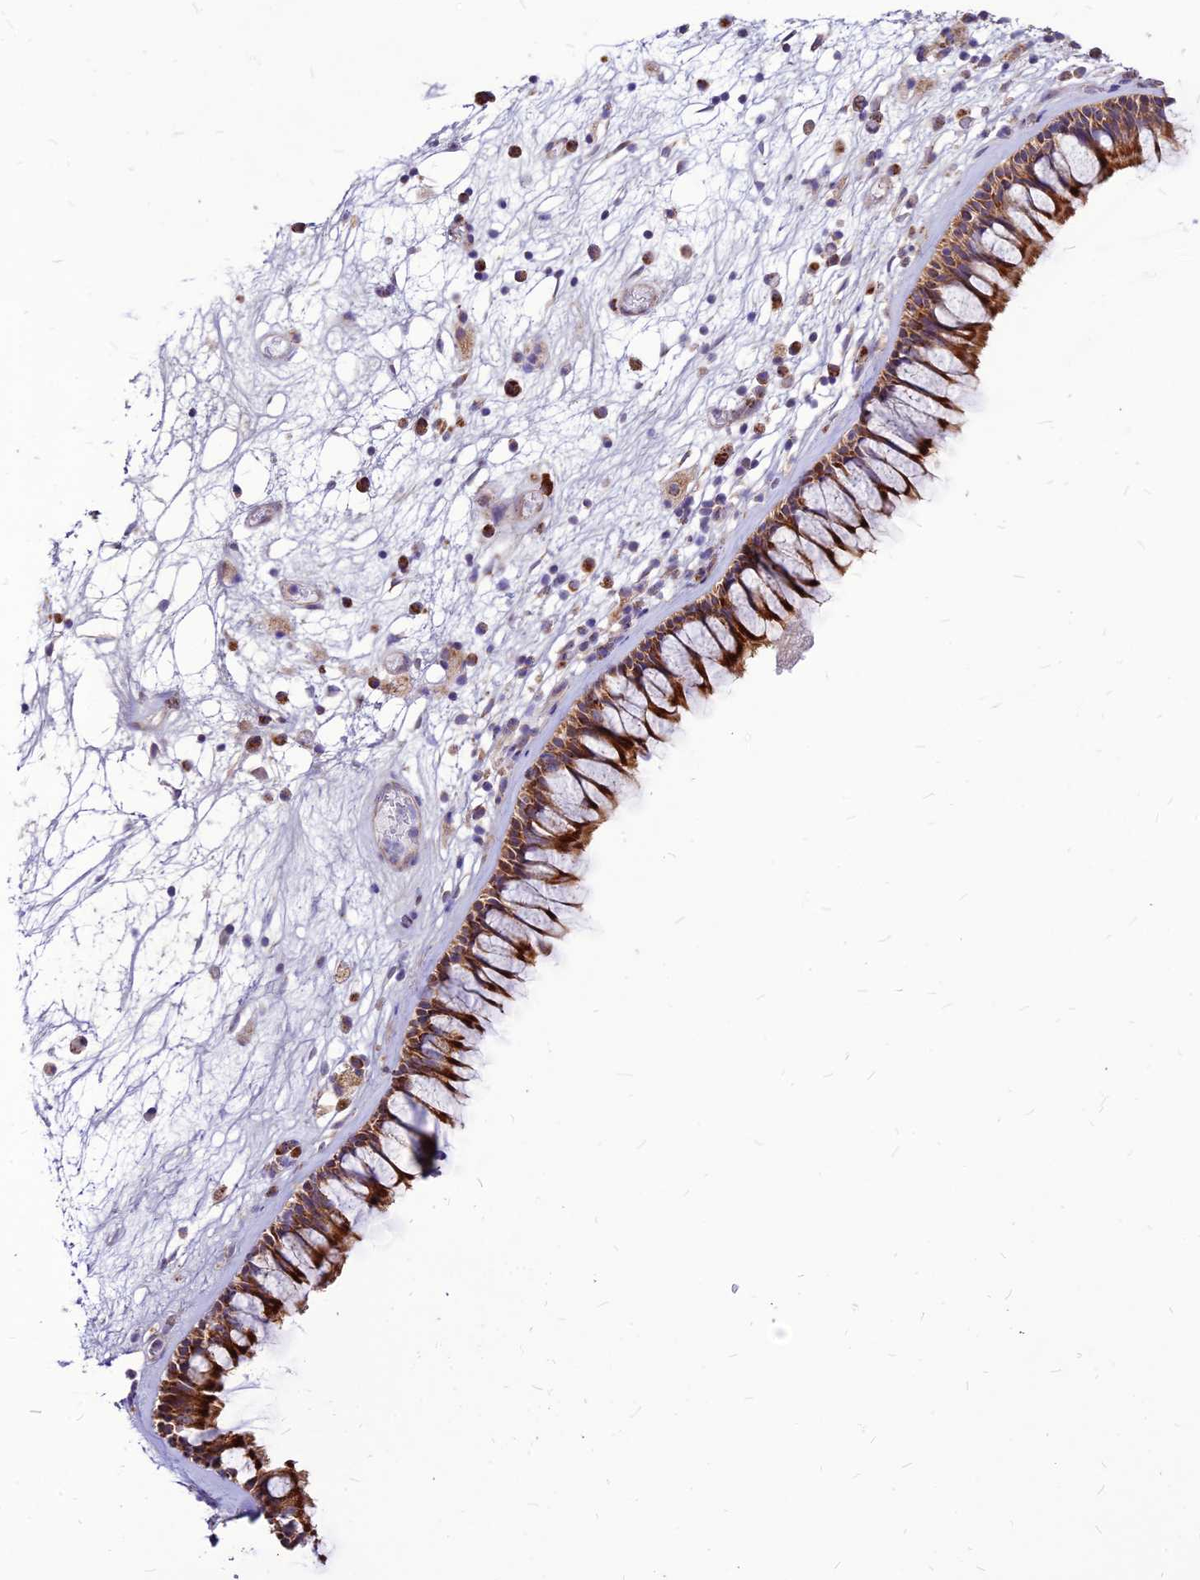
{"staining": {"intensity": "strong", "quantity": ">75%", "location": "cytoplasmic/membranous"}, "tissue": "nasopharynx", "cell_type": "Respiratory epithelial cells", "image_type": "normal", "snomed": [{"axis": "morphology", "description": "Normal tissue, NOS"}, {"axis": "morphology", "description": "Inflammation, NOS"}, {"axis": "morphology", "description": "Malignant melanoma, Metastatic site"}, {"axis": "topography", "description": "Nasopharynx"}], "caption": "Nasopharynx stained with immunohistochemistry (IHC) demonstrates strong cytoplasmic/membranous staining in approximately >75% of respiratory epithelial cells. (Brightfield microscopy of DAB IHC at high magnification).", "gene": "ECI1", "patient": {"sex": "male", "age": 70}}